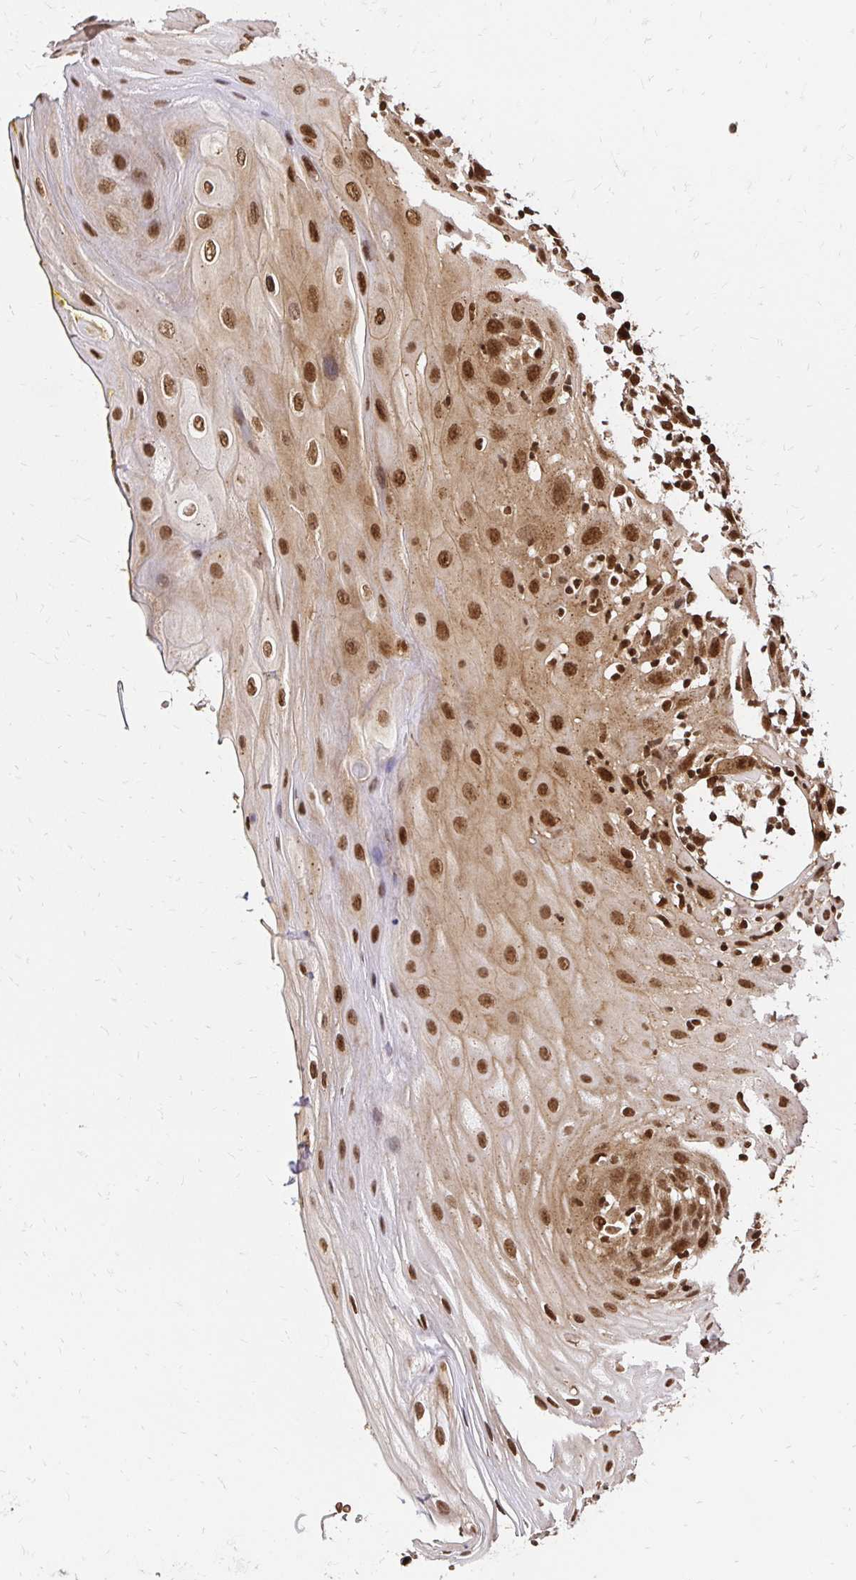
{"staining": {"intensity": "strong", "quantity": ">75%", "location": "cytoplasmic/membranous,nuclear"}, "tissue": "oral mucosa", "cell_type": "Squamous epithelial cells", "image_type": "normal", "snomed": [{"axis": "morphology", "description": "Normal tissue, NOS"}, {"axis": "topography", "description": "Oral tissue"}], "caption": "High-power microscopy captured an immunohistochemistry micrograph of normal oral mucosa, revealing strong cytoplasmic/membranous,nuclear expression in approximately >75% of squamous epithelial cells. (DAB IHC, brown staining for protein, blue staining for nuclei).", "gene": "GLYR1", "patient": {"sex": "female", "age": 81}}